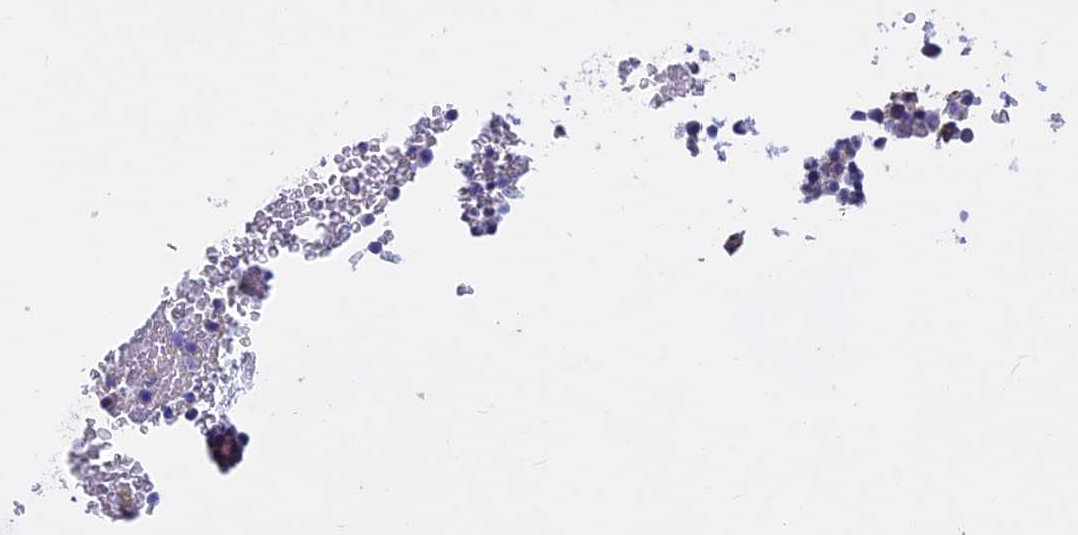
{"staining": {"intensity": "negative", "quantity": "none", "location": "none"}, "tissue": "bone marrow", "cell_type": "Hematopoietic cells", "image_type": "normal", "snomed": [{"axis": "morphology", "description": "Normal tissue, NOS"}, {"axis": "morphology", "description": "Inflammation, NOS"}, {"axis": "topography", "description": "Bone marrow"}], "caption": "Immunohistochemistry (IHC) micrograph of benign bone marrow: bone marrow stained with DAB displays no significant protein expression in hematopoietic cells.", "gene": "SLC2A6", "patient": {"sex": "male", "age": 41}}